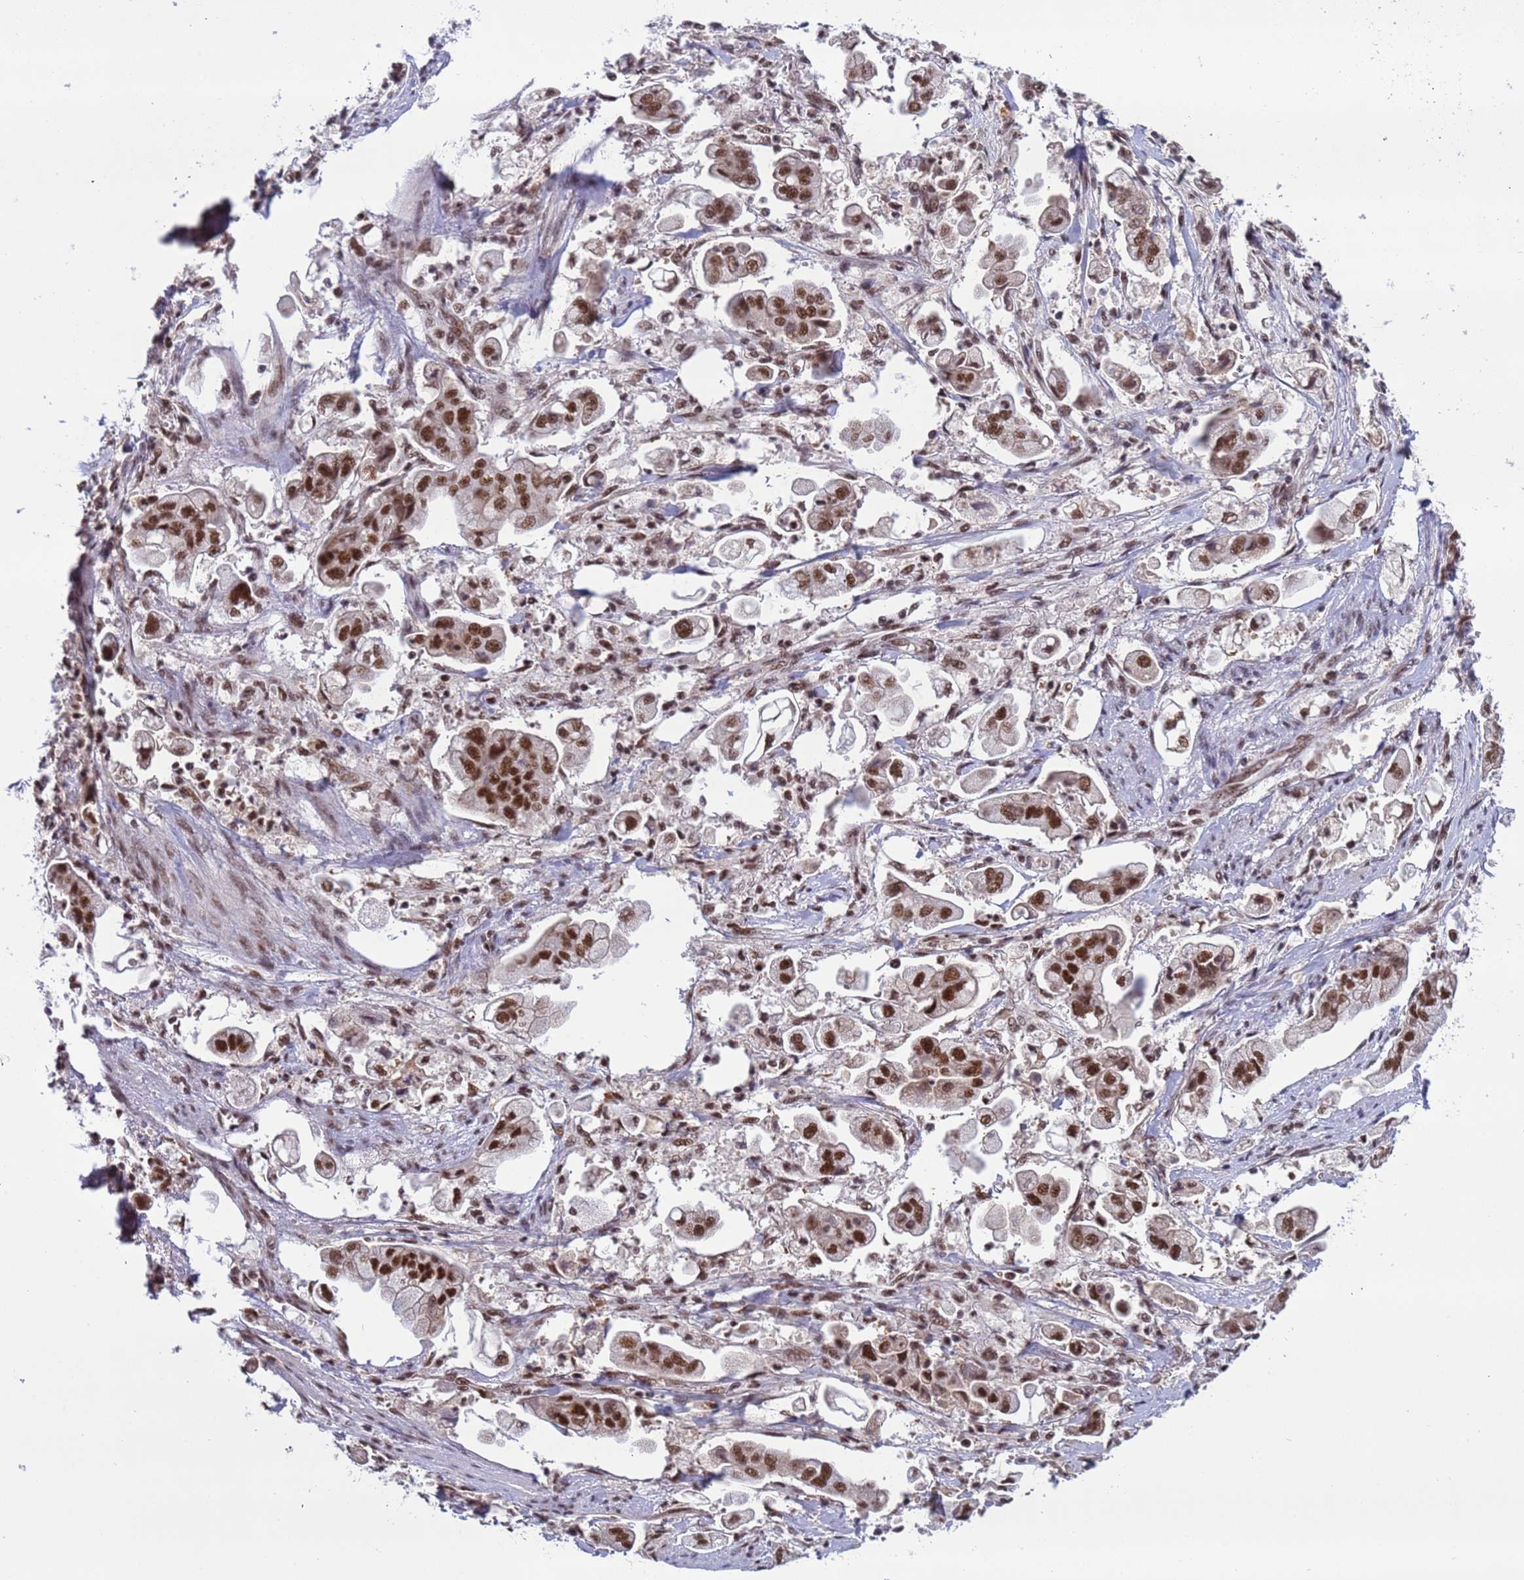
{"staining": {"intensity": "strong", "quantity": ">75%", "location": "nuclear"}, "tissue": "stomach cancer", "cell_type": "Tumor cells", "image_type": "cancer", "snomed": [{"axis": "morphology", "description": "Adenocarcinoma, NOS"}, {"axis": "topography", "description": "Stomach"}], "caption": "Immunohistochemistry of stomach adenocarcinoma reveals high levels of strong nuclear staining in about >75% of tumor cells.", "gene": "SRRT", "patient": {"sex": "male", "age": 62}}